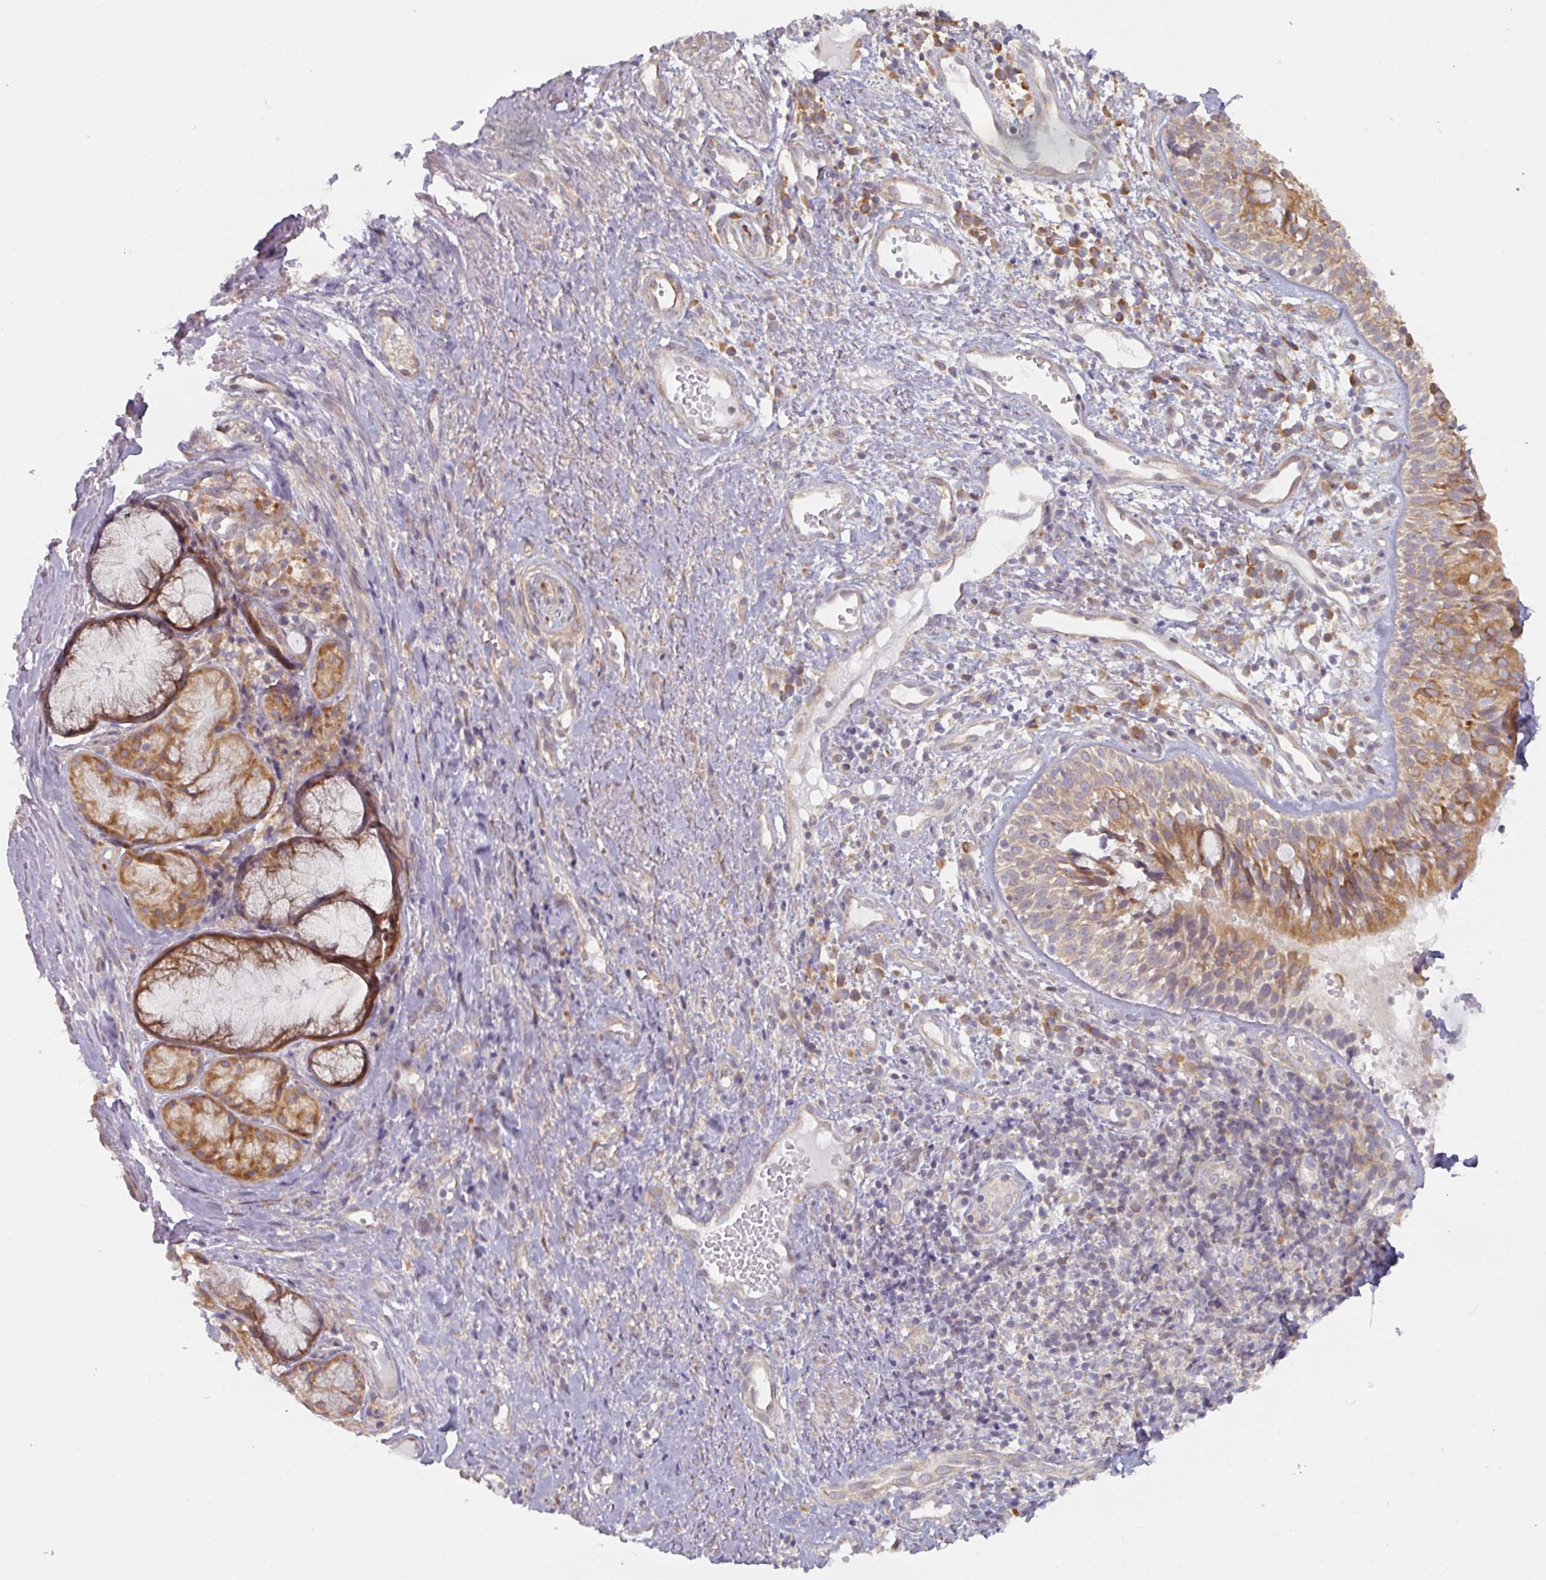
{"staining": {"intensity": "moderate", "quantity": ">75%", "location": "cytoplasmic/membranous"}, "tissue": "nasopharynx", "cell_type": "Respiratory epithelial cells", "image_type": "normal", "snomed": [{"axis": "morphology", "description": "Normal tissue, NOS"}, {"axis": "topography", "description": "Cartilage tissue"}, {"axis": "topography", "description": "Nasopharynx"}, {"axis": "topography", "description": "Thyroid gland"}], "caption": "DAB (3,3'-diaminobenzidine) immunohistochemical staining of unremarkable nasopharynx shows moderate cytoplasmic/membranous protein expression in approximately >75% of respiratory epithelial cells.", "gene": "TAPT1", "patient": {"sex": "male", "age": 63}}